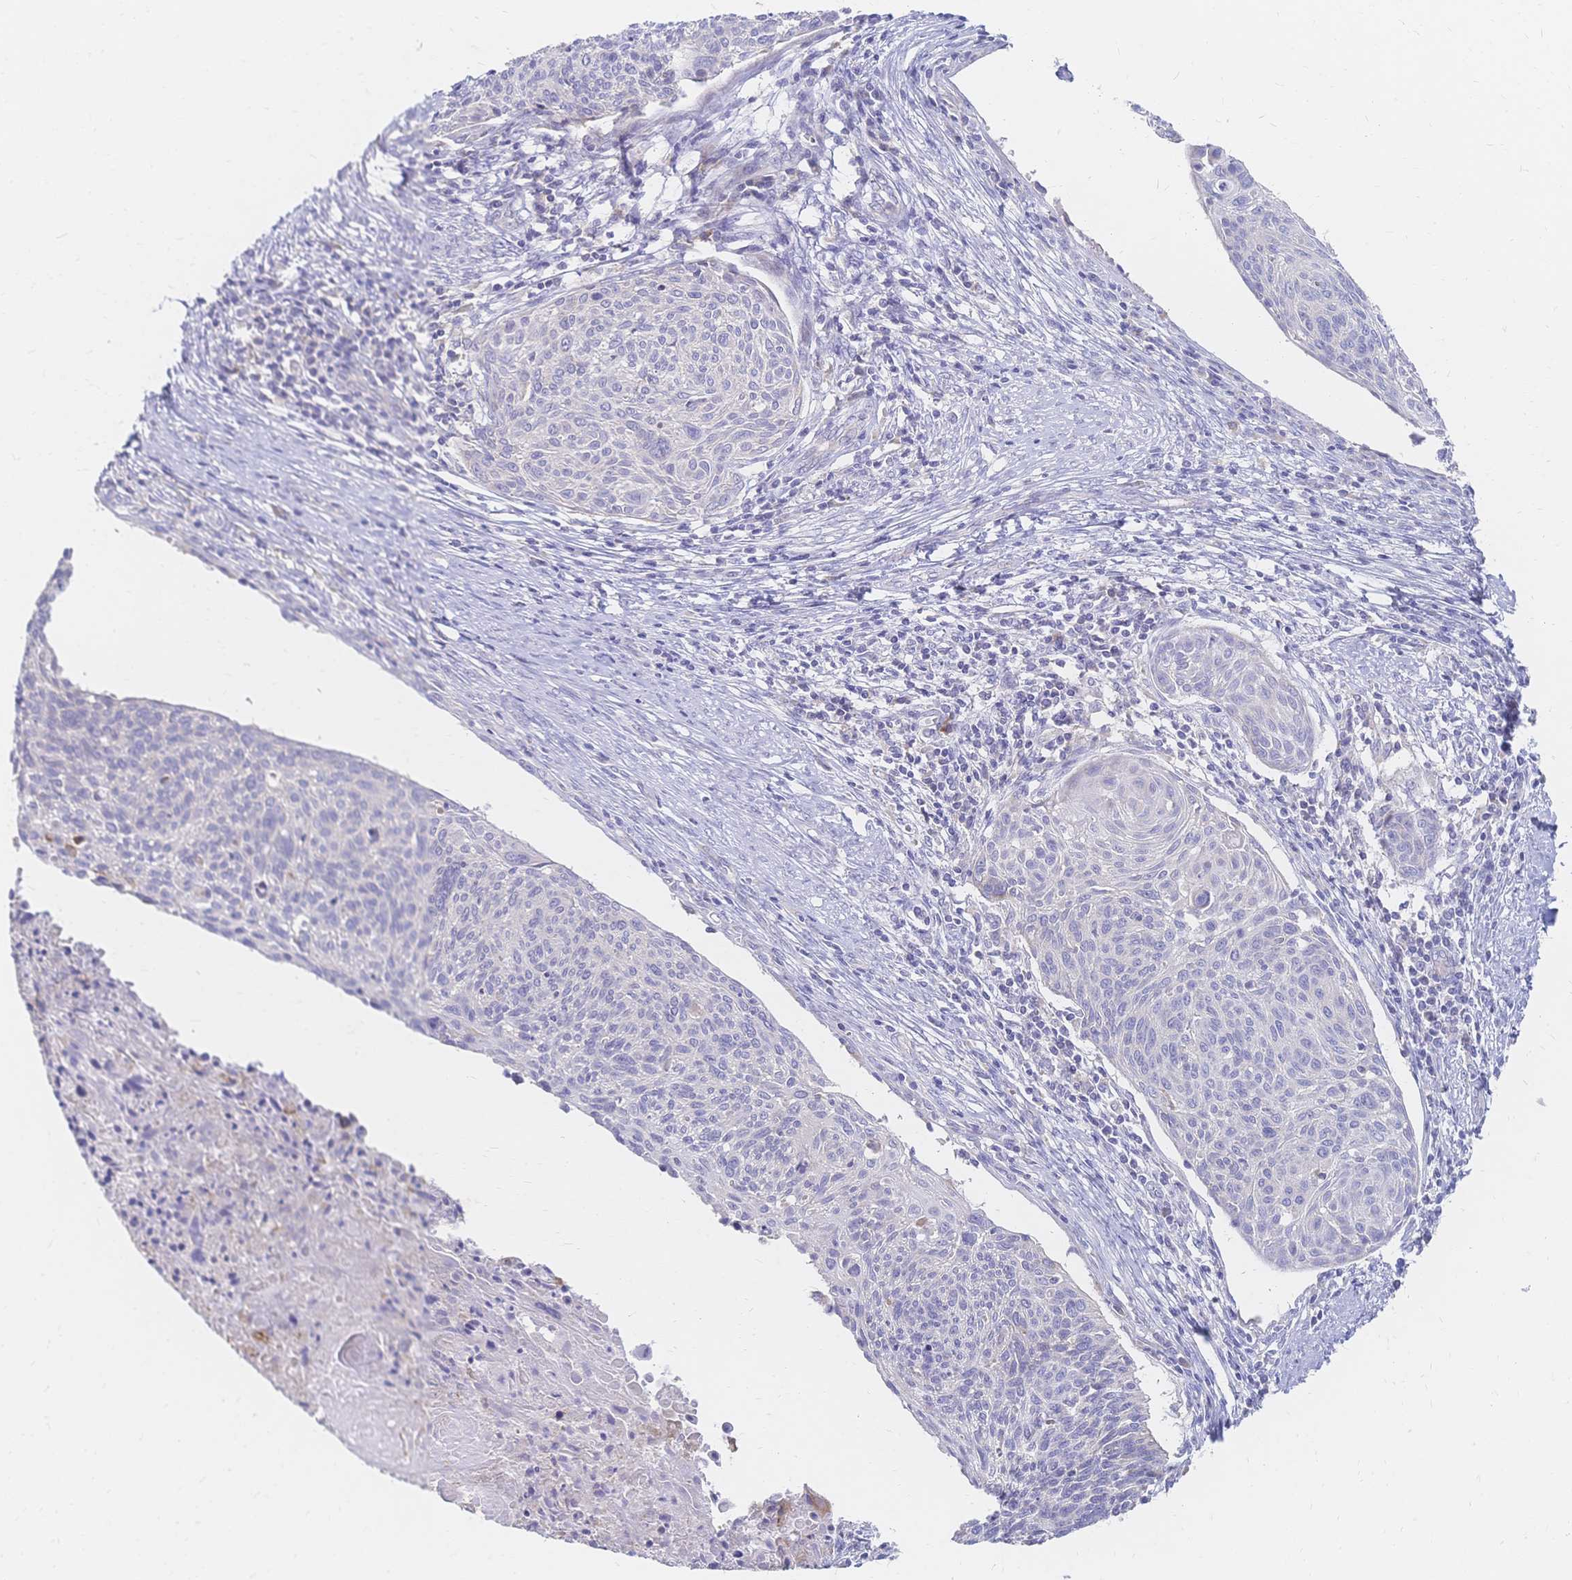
{"staining": {"intensity": "negative", "quantity": "none", "location": "none"}, "tissue": "cervical cancer", "cell_type": "Tumor cells", "image_type": "cancer", "snomed": [{"axis": "morphology", "description": "Squamous cell carcinoma, NOS"}, {"axis": "topography", "description": "Cervix"}], "caption": "An IHC photomicrograph of cervical cancer is shown. There is no staining in tumor cells of cervical cancer.", "gene": "VWC2L", "patient": {"sex": "female", "age": 49}}